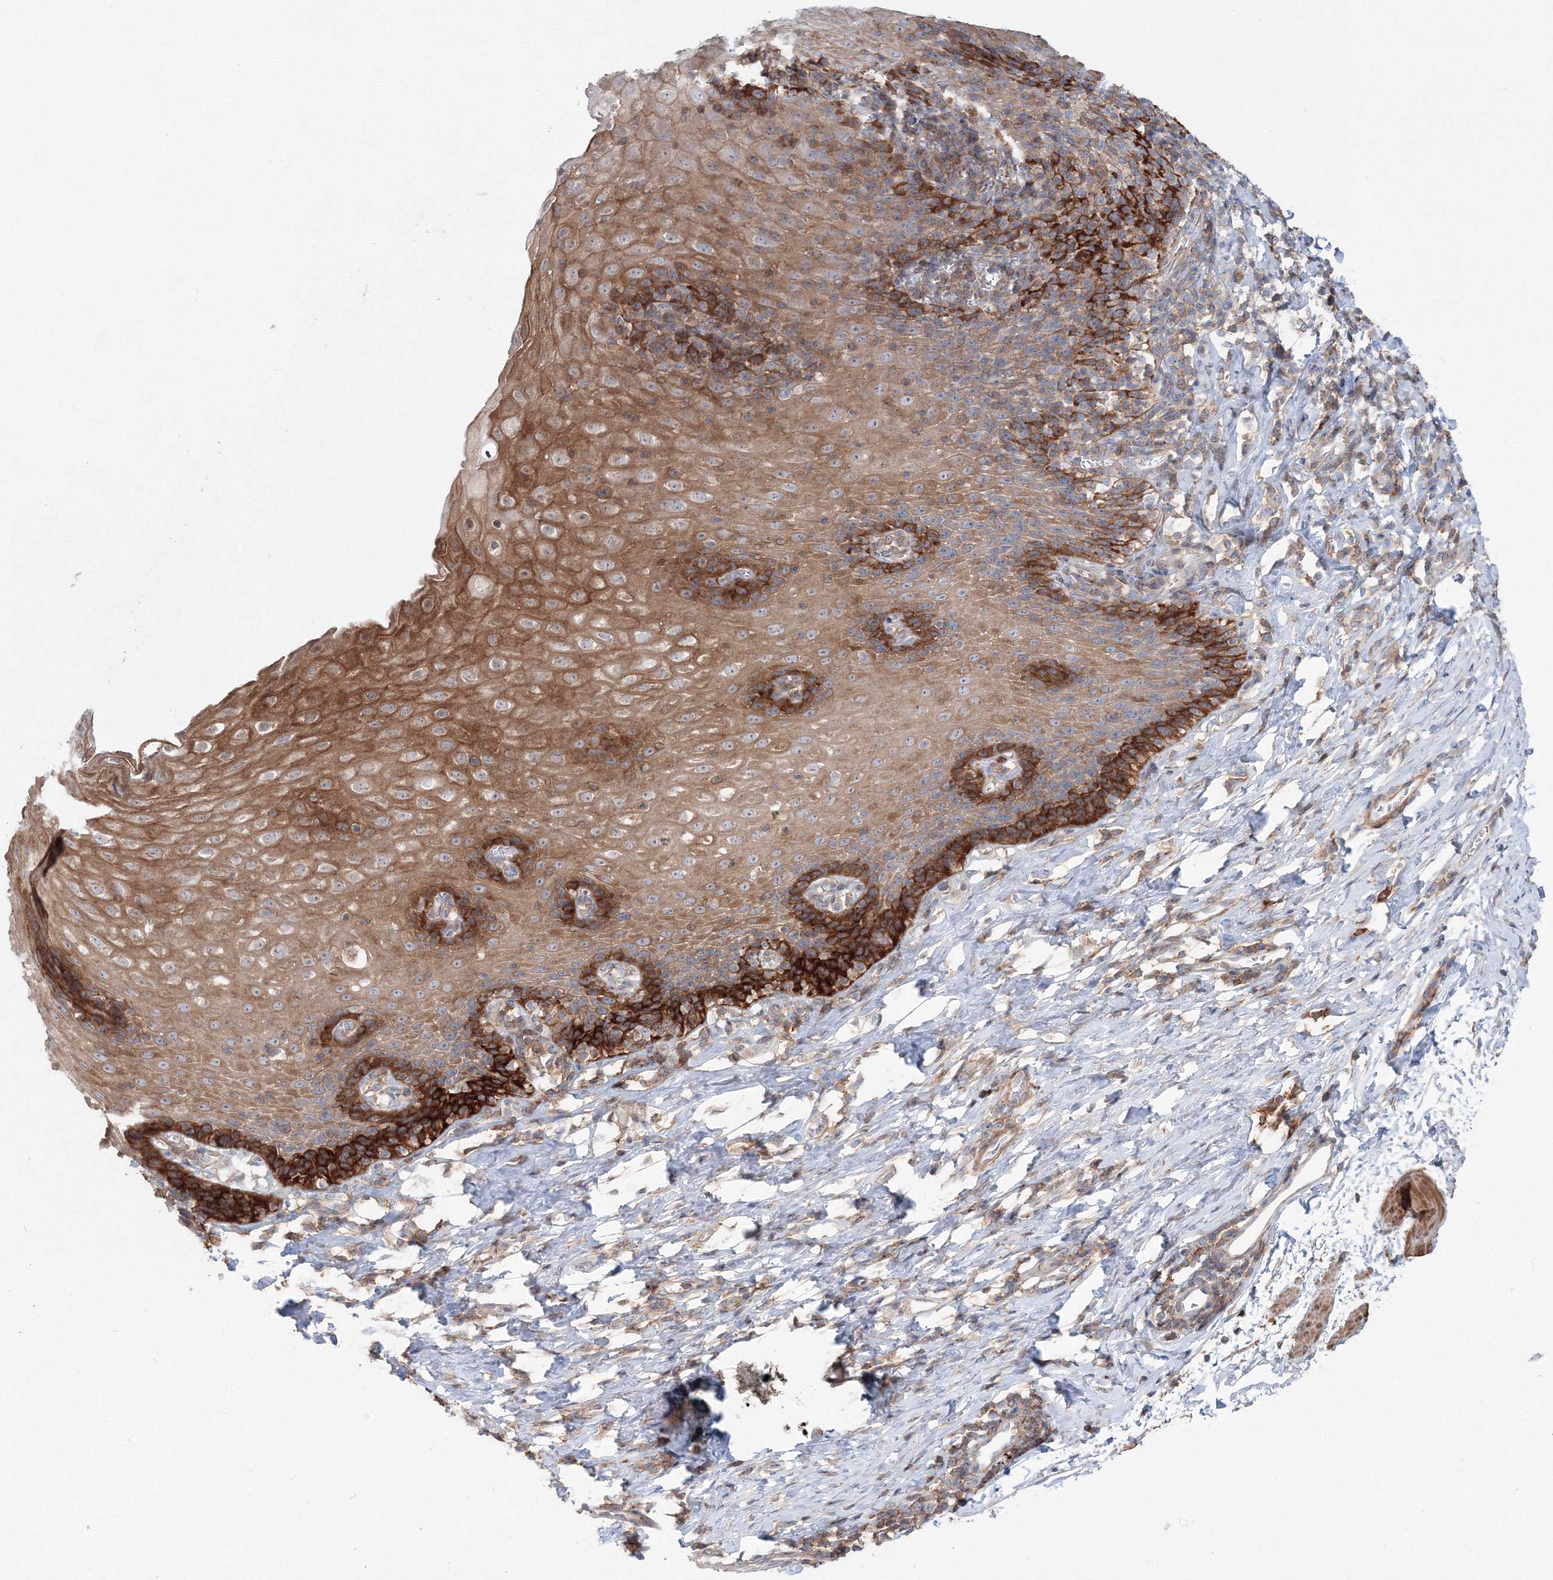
{"staining": {"intensity": "strong", "quantity": ">75%", "location": "cytoplasmic/membranous"}, "tissue": "esophagus", "cell_type": "Squamous epithelial cells", "image_type": "normal", "snomed": [{"axis": "morphology", "description": "Normal tissue, NOS"}, {"axis": "topography", "description": "Esophagus"}], "caption": "Immunohistochemical staining of benign human esophagus displays strong cytoplasmic/membranous protein expression in about >75% of squamous epithelial cells.", "gene": "SH3PXD2A", "patient": {"sex": "female", "age": 61}}